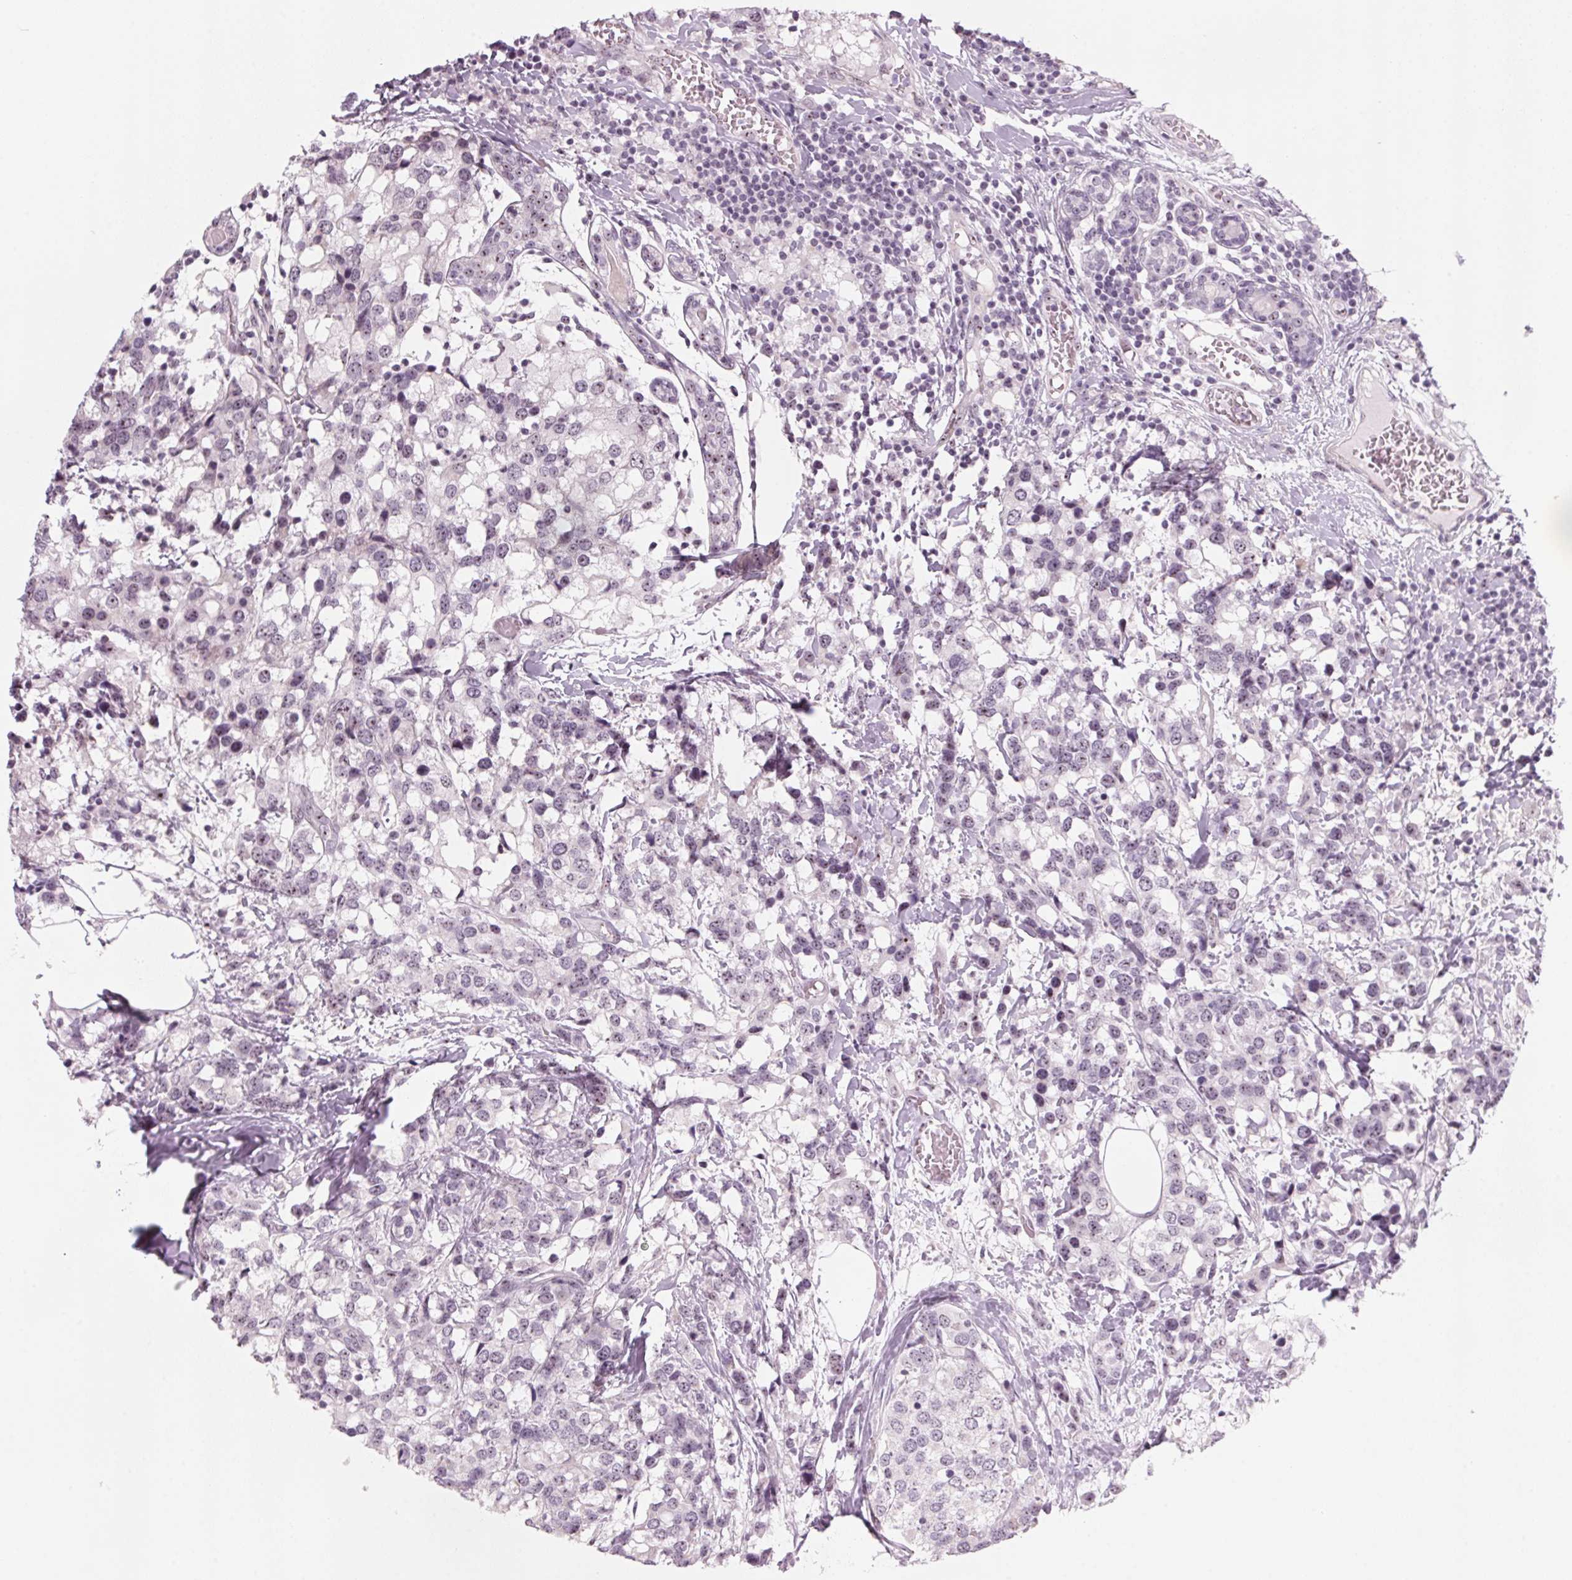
{"staining": {"intensity": "negative", "quantity": "none", "location": "none"}, "tissue": "breast cancer", "cell_type": "Tumor cells", "image_type": "cancer", "snomed": [{"axis": "morphology", "description": "Lobular carcinoma"}, {"axis": "topography", "description": "Breast"}], "caption": "Immunohistochemical staining of human breast cancer shows no significant expression in tumor cells.", "gene": "DNTTIP2", "patient": {"sex": "female", "age": 59}}